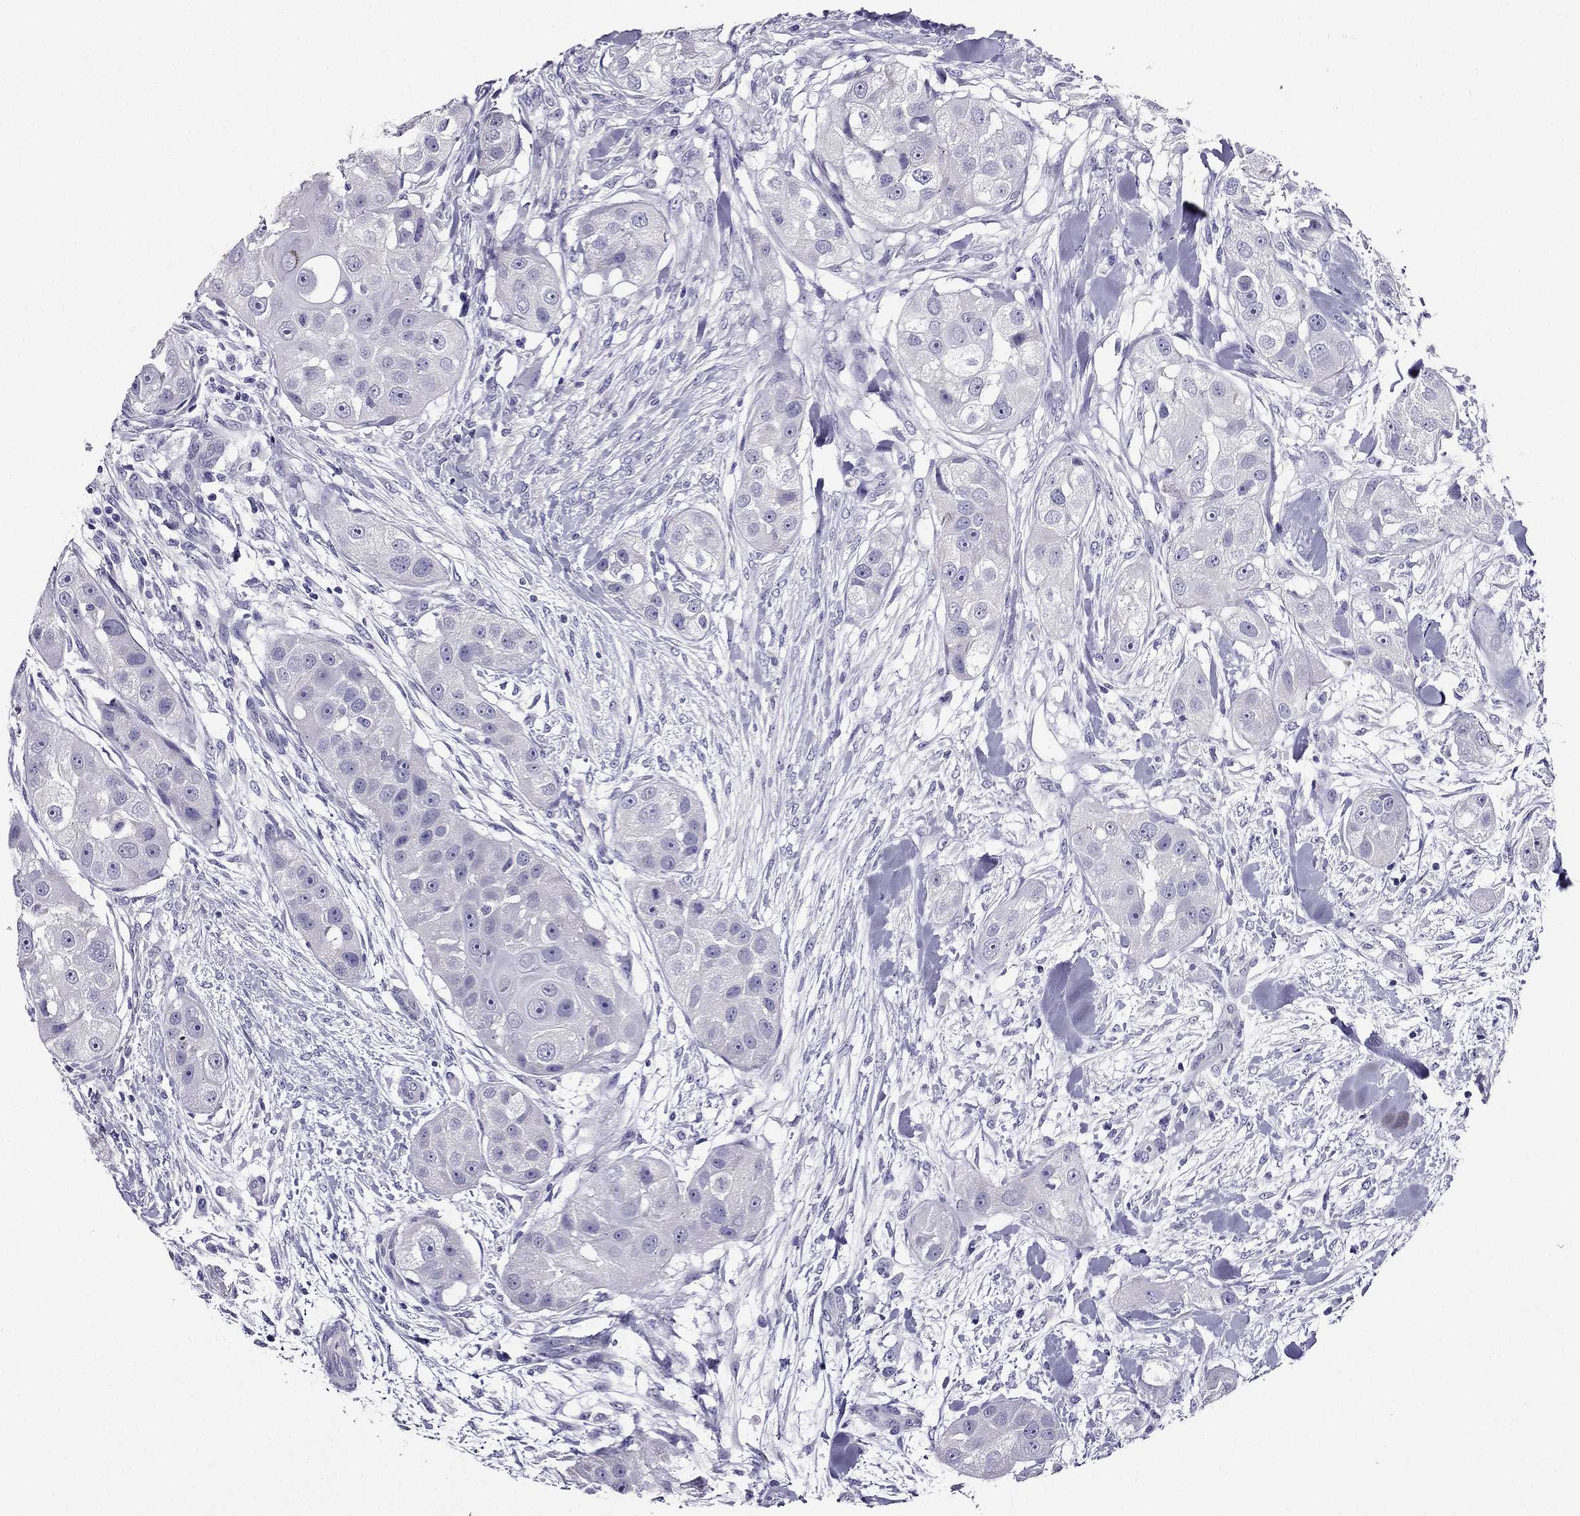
{"staining": {"intensity": "negative", "quantity": "none", "location": "none"}, "tissue": "head and neck cancer", "cell_type": "Tumor cells", "image_type": "cancer", "snomed": [{"axis": "morphology", "description": "Squamous cell carcinoma, NOS"}, {"axis": "topography", "description": "Head-Neck"}], "caption": "An IHC photomicrograph of squamous cell carcinoma (head and neck) is shown. There is no staining in tumor cells of squamous cell carcinoma (head and neck).", "gene": "ZNF541", "patient": {"sex": "male", "age": 51}}